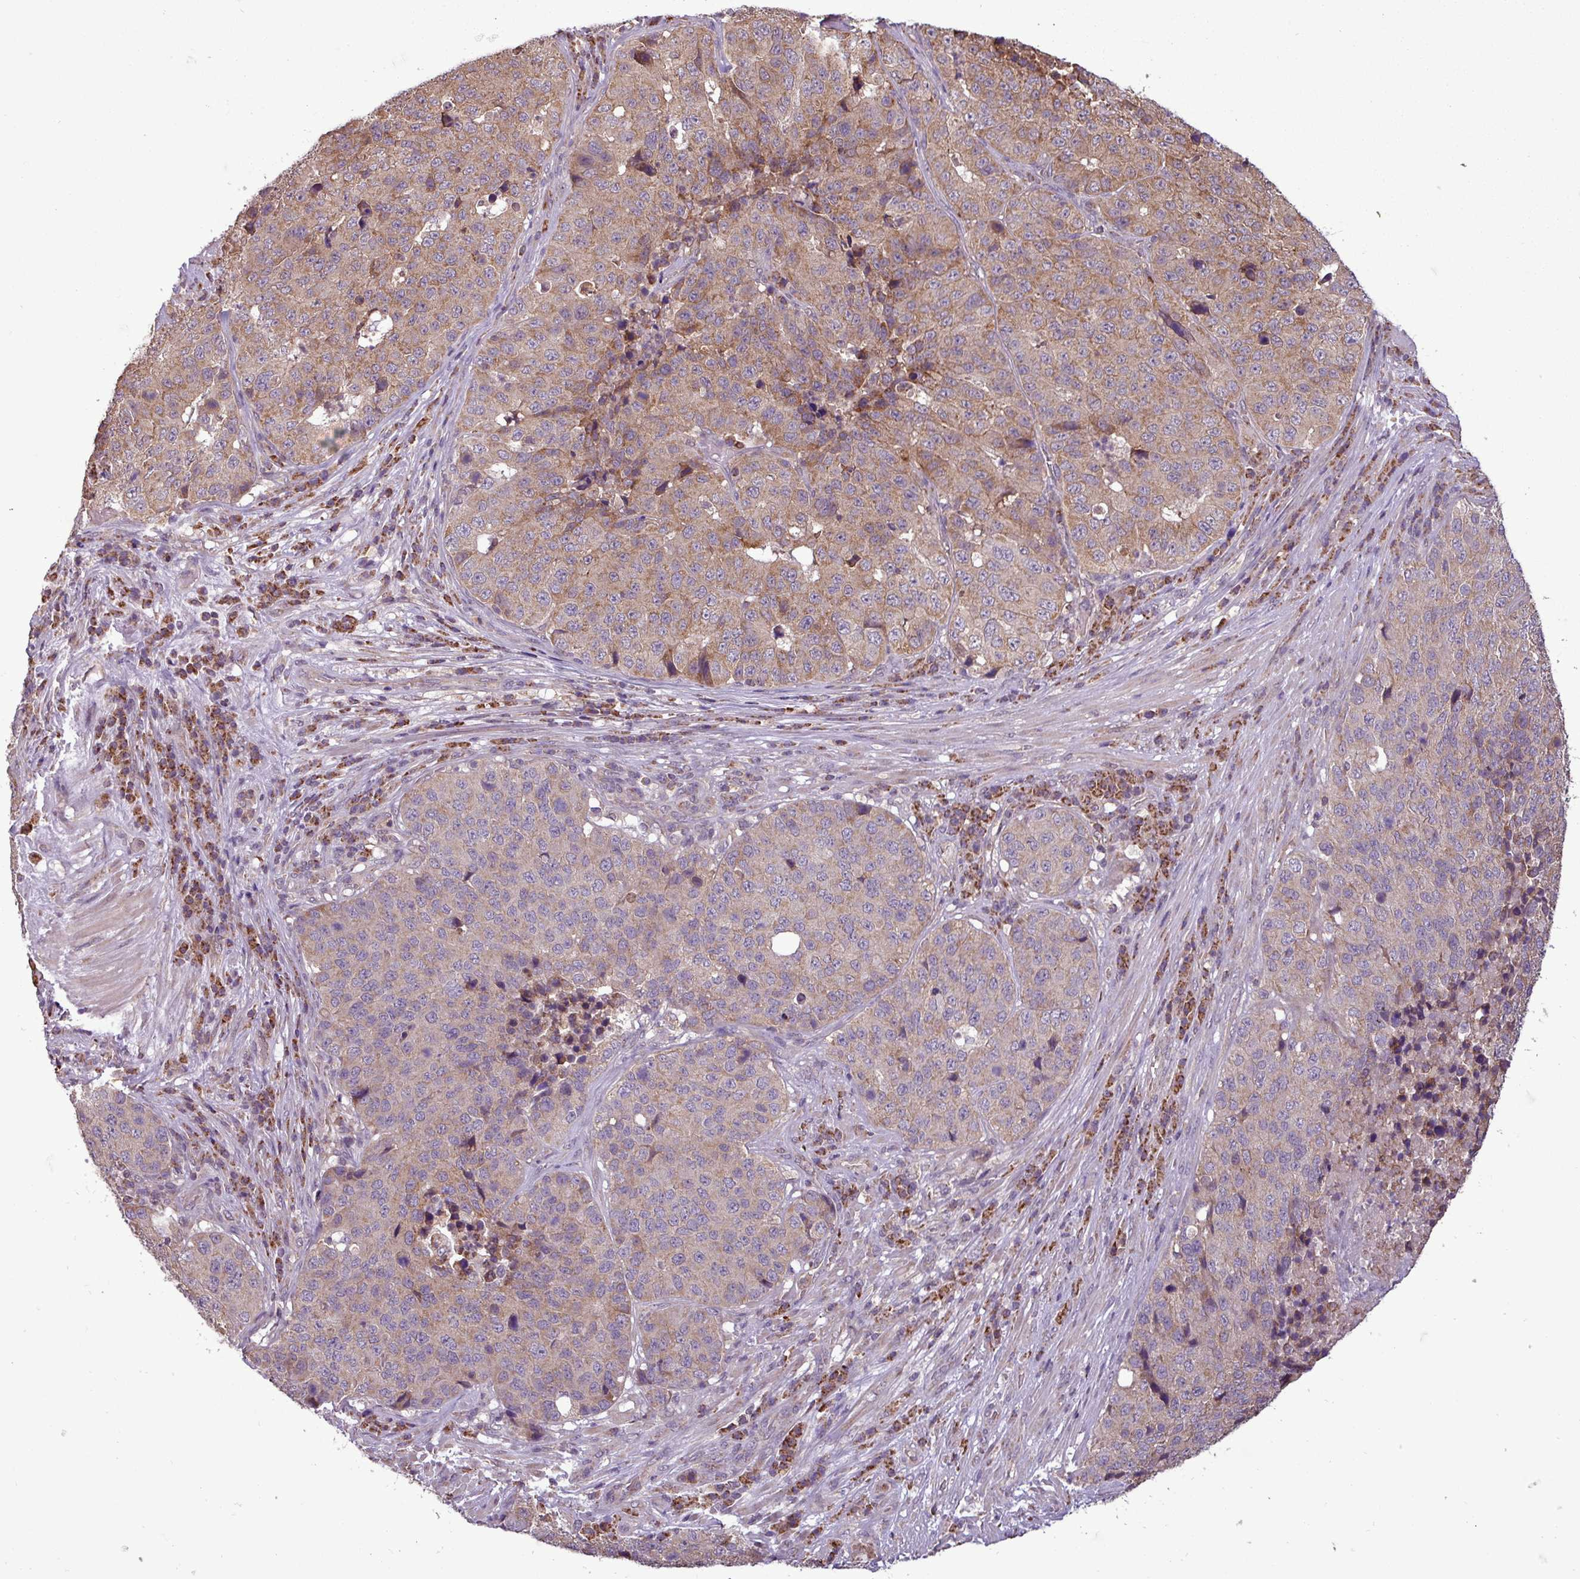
{"staining": {"intensity": "moderate", "quantity": "25%-75%", "location": "cytoplasmic/membranous"}, "tissue": "stomach cancer", "cell_type": "Tumor cells", "image_type": "cancer", "snomed": [{"axis": "morphology", "description": "Adenocarcinoma, NOS"}, {"axis": "topography", "description": "Stomach"}], "caption": "Protein staining by immunohistochemistry (IHC) displays moderate cytoplasmic/membranous expression in approximately 25%-75% of tumor cells in stomach adenocarcinoma.", "gene": "MCTP2", "patient": {"sex": "male", "age": 71}}